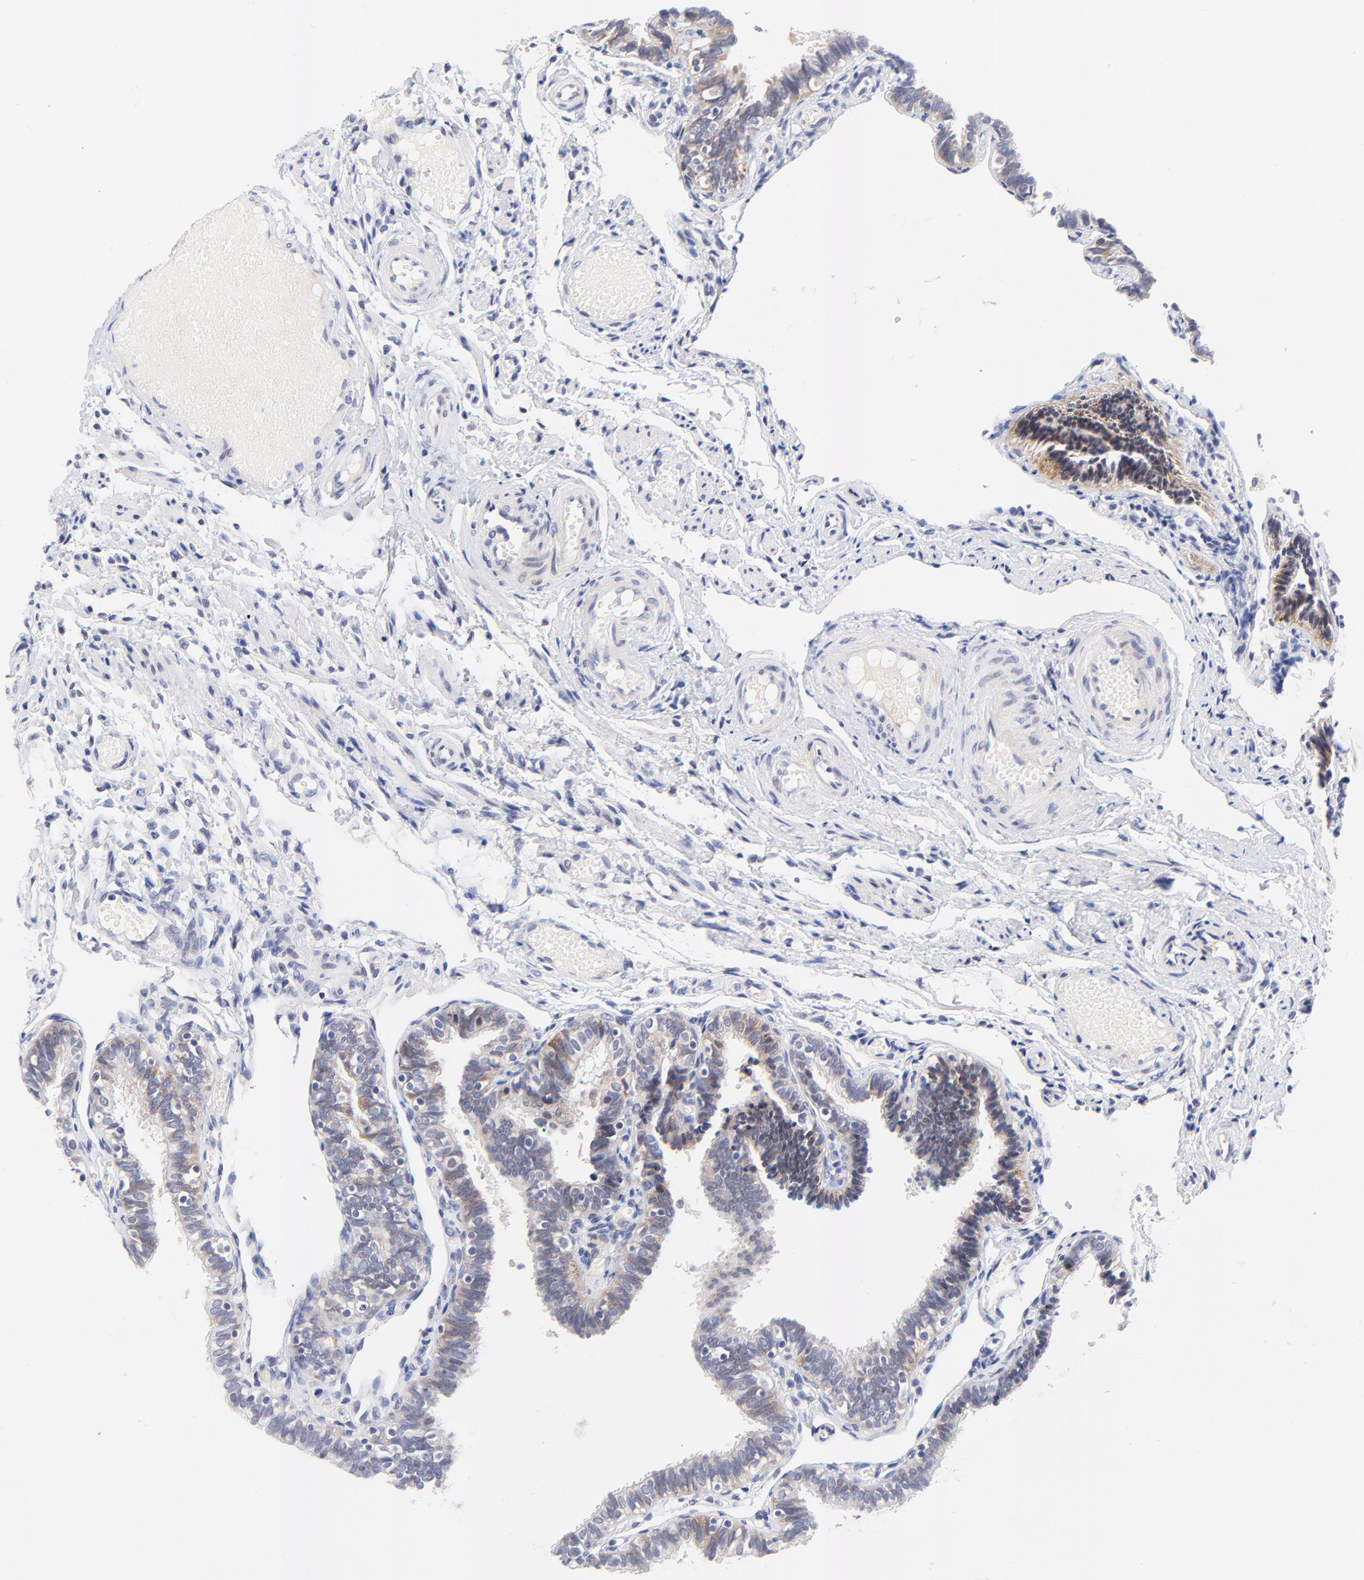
{"staining": {"intensity": "weak", "quantity": "25%-75%", "location": "cytoplasmic/membranous"}, "tissue": "fallopian tube", "cell_type": "Glandular cells", "image_type": "normal", "snomed": [{"axis": "morphology", "description": "Normal tissue, NOS"}, {"axis": "topography", "description": "Fallopian tube"}], "caption": "Immunohistochemical staining of unremarkable fallopian tube demonstrates weak cytoplasmic/membranous protein staining in about 25%-75% of glandular cells. (DAB = brown stain, brightfield microscopy at high magnification).", "gene": "AFF2", "patient": {"sex": "female", "age": 46}}